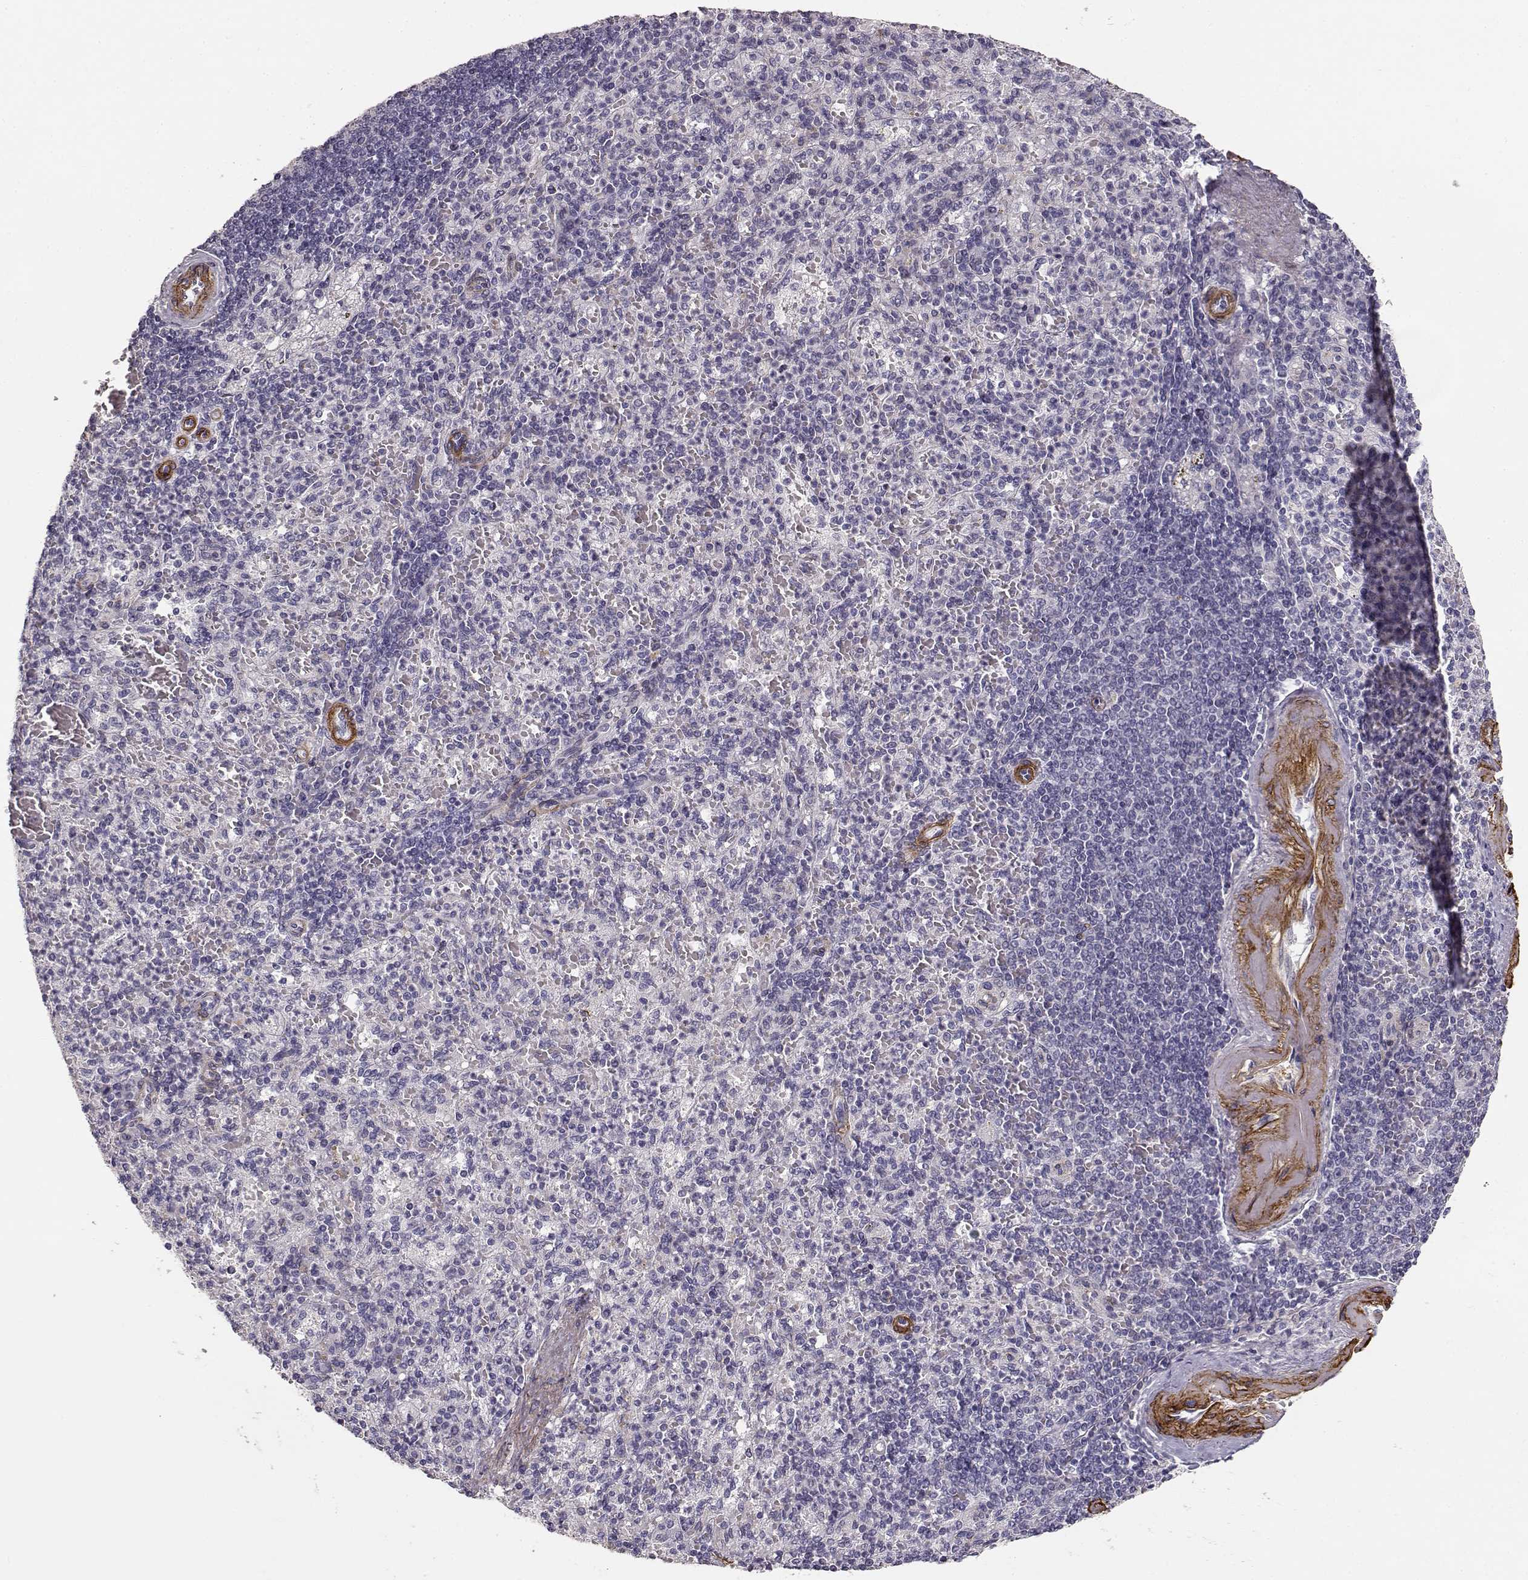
{"staining": {"intensity": "negative", "quantity": "none", "location": "none"}, "tissue": "spleen", "cell_type": "Cells in red pulp", "image_type": "normal", "snomed": [{"axis": "morphology", "description": "Normal tissue, NOS"}, {"axis": "topography", "description": "Spleen"}], "caption": "Cells in red pulp are negative for protein expression in benign human spleen. (Stains: DAB (3,3'-diaminobenzidine) IHC with hematoxylin counter stain, Microscopy: brightfield microscopy at high magnification).", "gene": "LAMC1", "patient": {"sex": "female", "age": 74}}